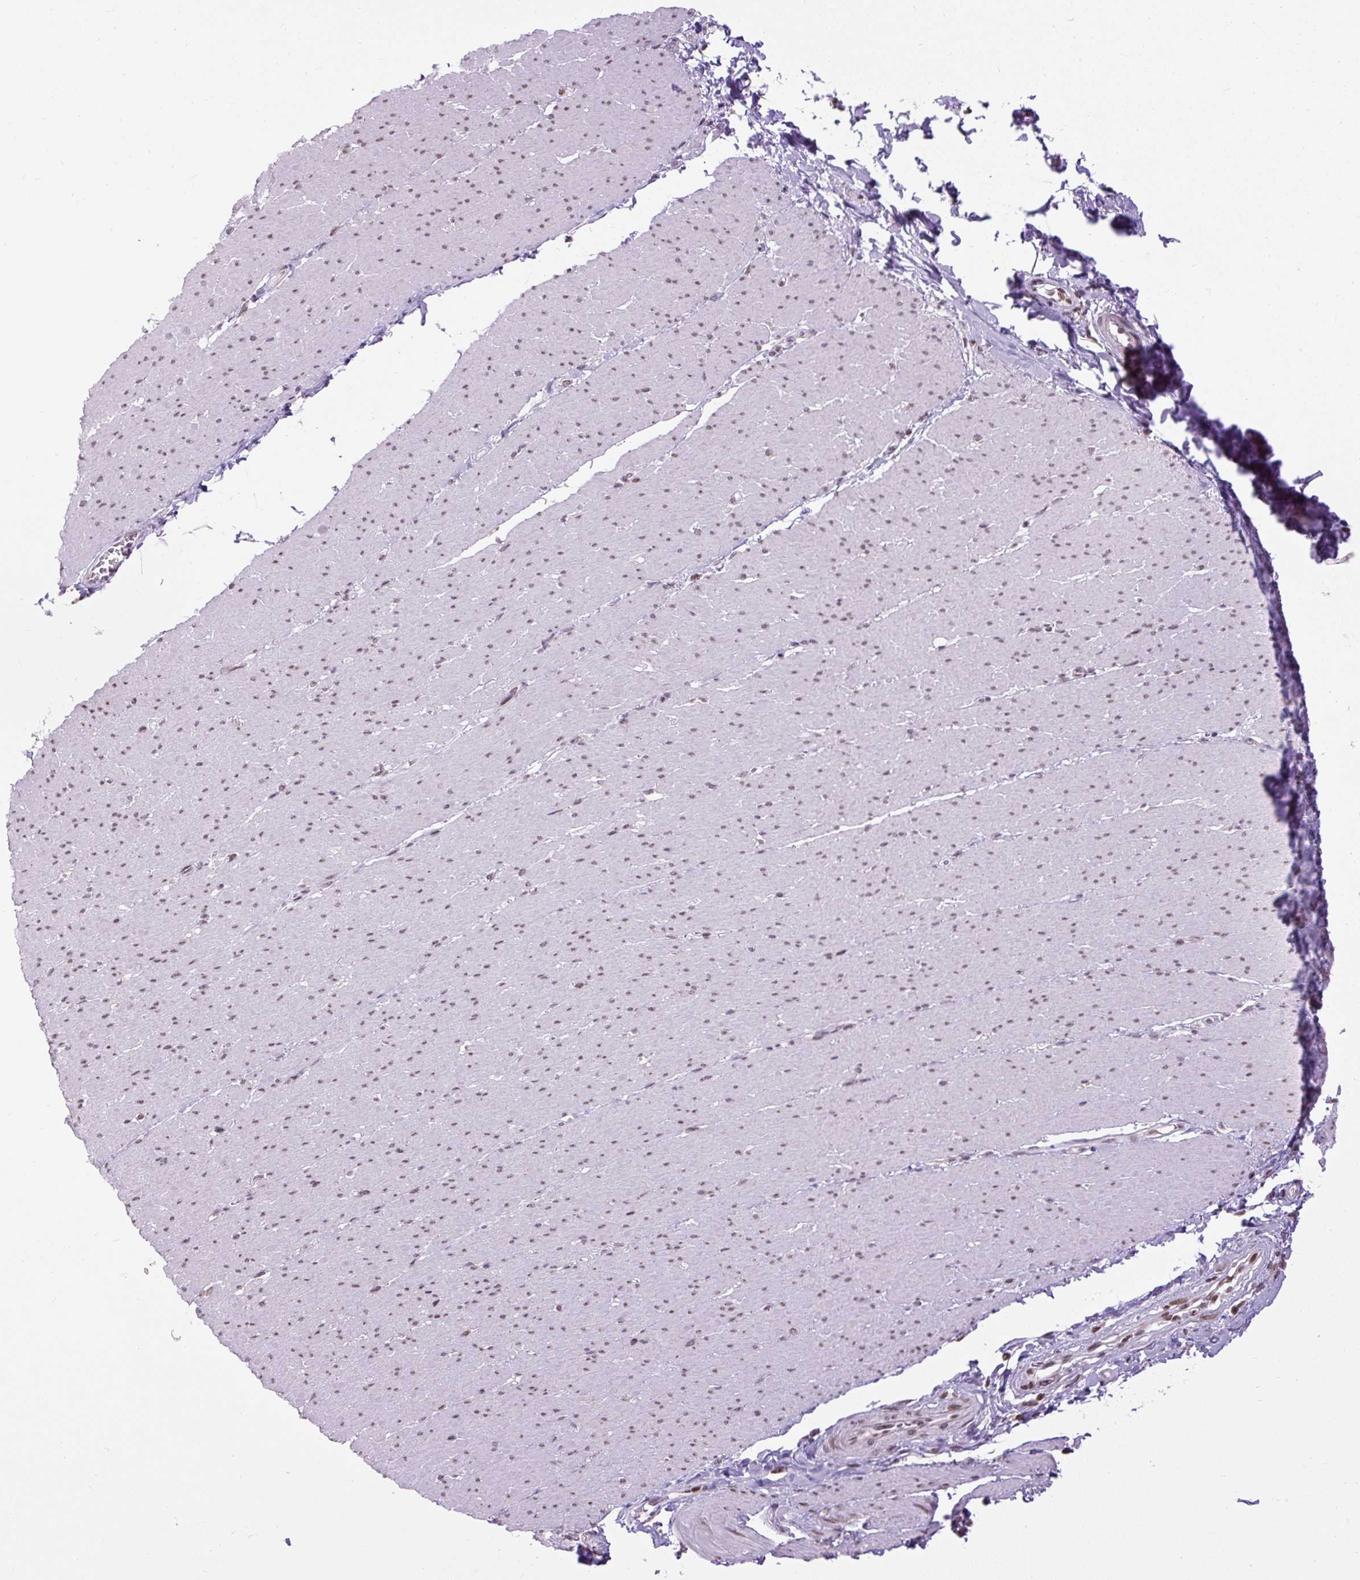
{"staining": {"intensity": "moderate", "quantity": ">75%", "location": "nuclear"}, "tissue": "smooth muscle", "cell_type": "Smooth muscle cells", "image_type": "normal", "snomed": [{"axis": "morphology", "description": "Normal tissue, NOS"}, {"axis": "topography", "description": "Smooth muscle"}, {"axis": "topography", "description": "Rectum"}], "caption": "Brown immunohistochemical staining in benign human smooth muscle reveals moderate nuclear staining in approximately >75% of smooth muscle cells. Nuclei are stained in blue.", "gene": "ZNF672", "patient": {"sex": "male", "age": 53}}